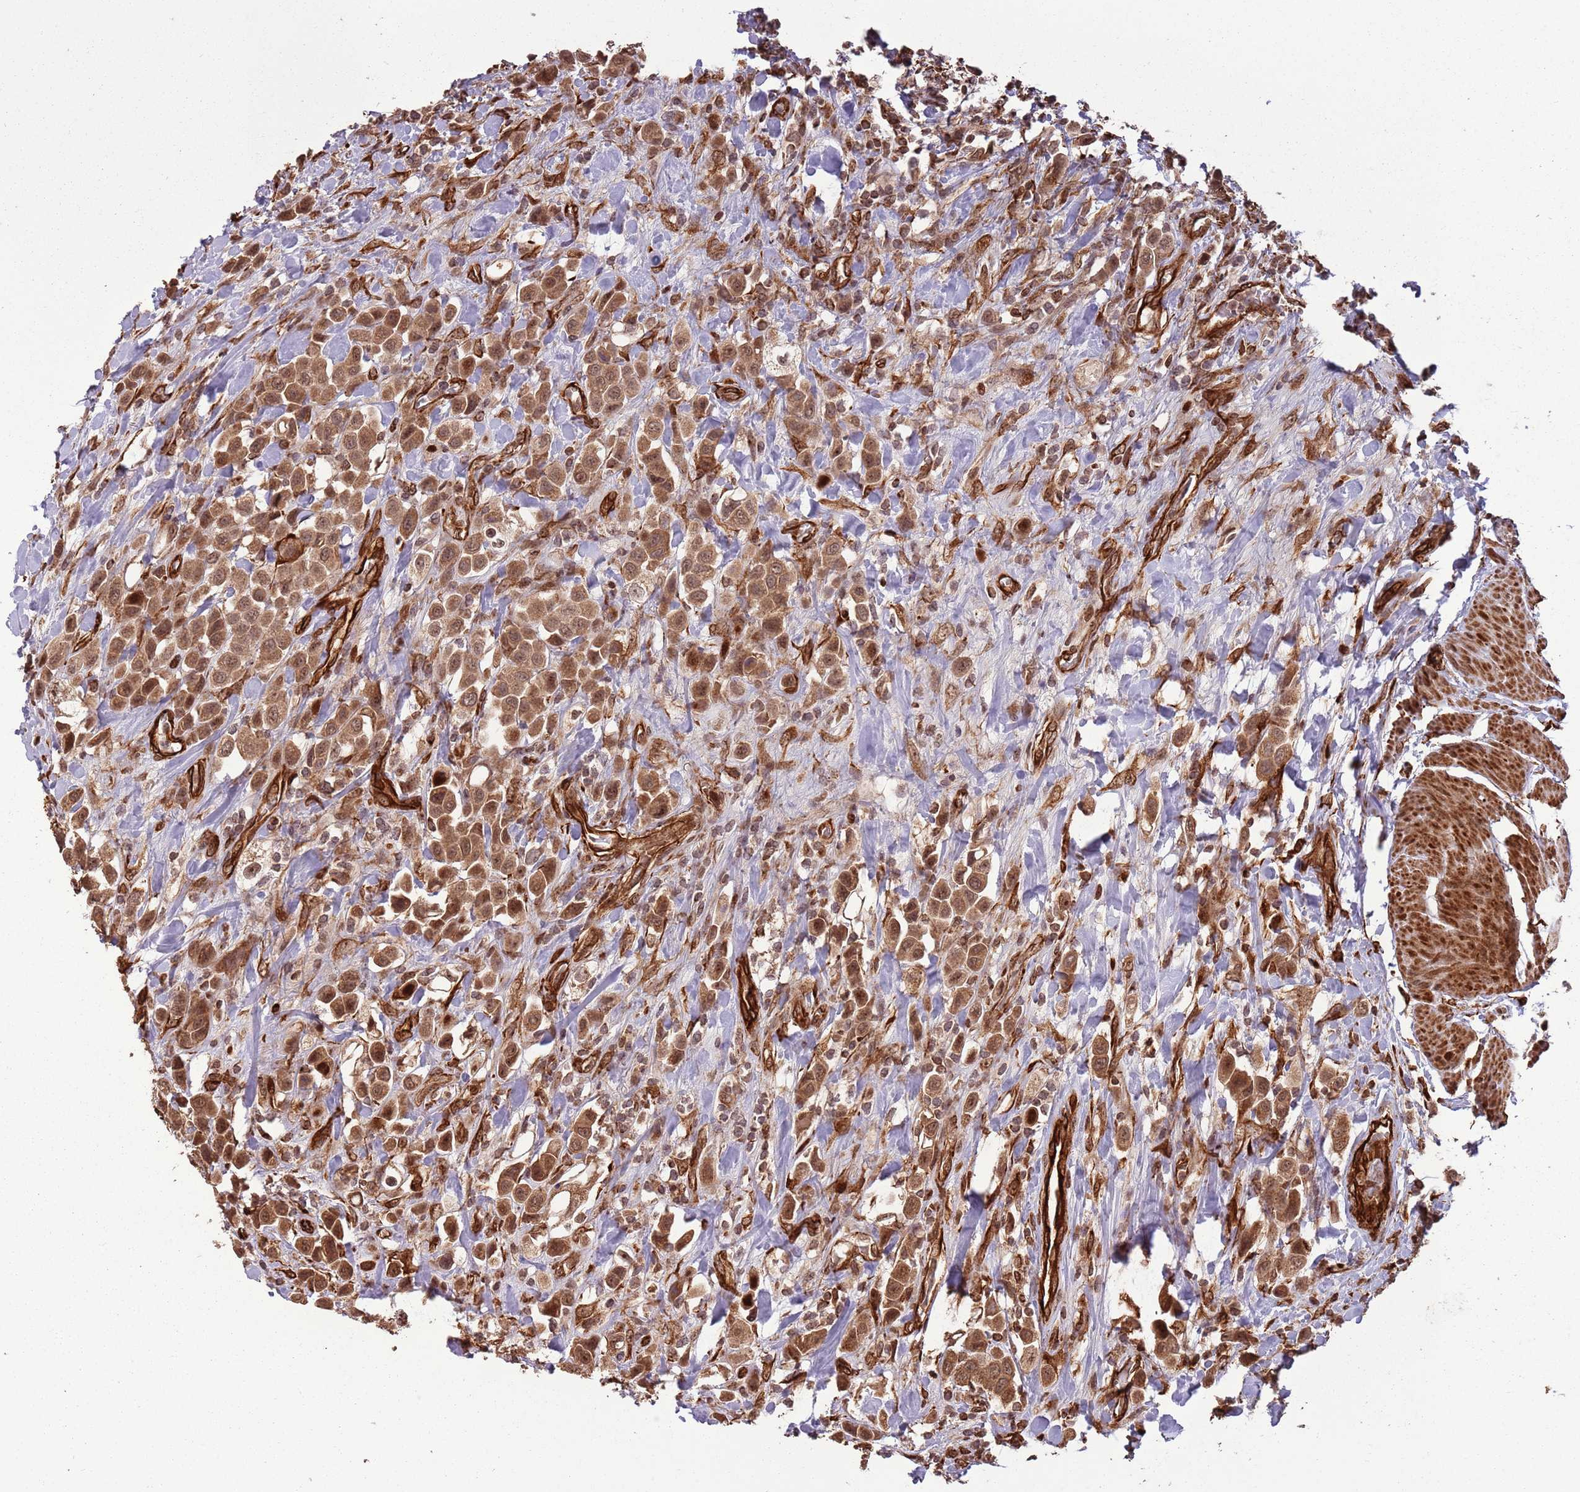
{"staining": {"intensity": "moderate", "quantity": ">75%", "location": "cytoplasmic/membranous,nuclear"}, "tissue": "urothelial cancer", "cell_type": "Tumor cells", "image_type": "cancer", "snomed": [{"axis": "morphology", "description": "Urothelial carcinoma, High grade"}, {"axis": "topography", "description": "Urinary bladder"}], "caption": "A photomicrograph of urothelial carcinoma (high-grade) stained for a protein exhibits moderate cytoplasmic/membranous and nuclear brown staining in tumor cells.", "gene": "ADAMTS3", "patient": {"sex": "male", "age": 50}}